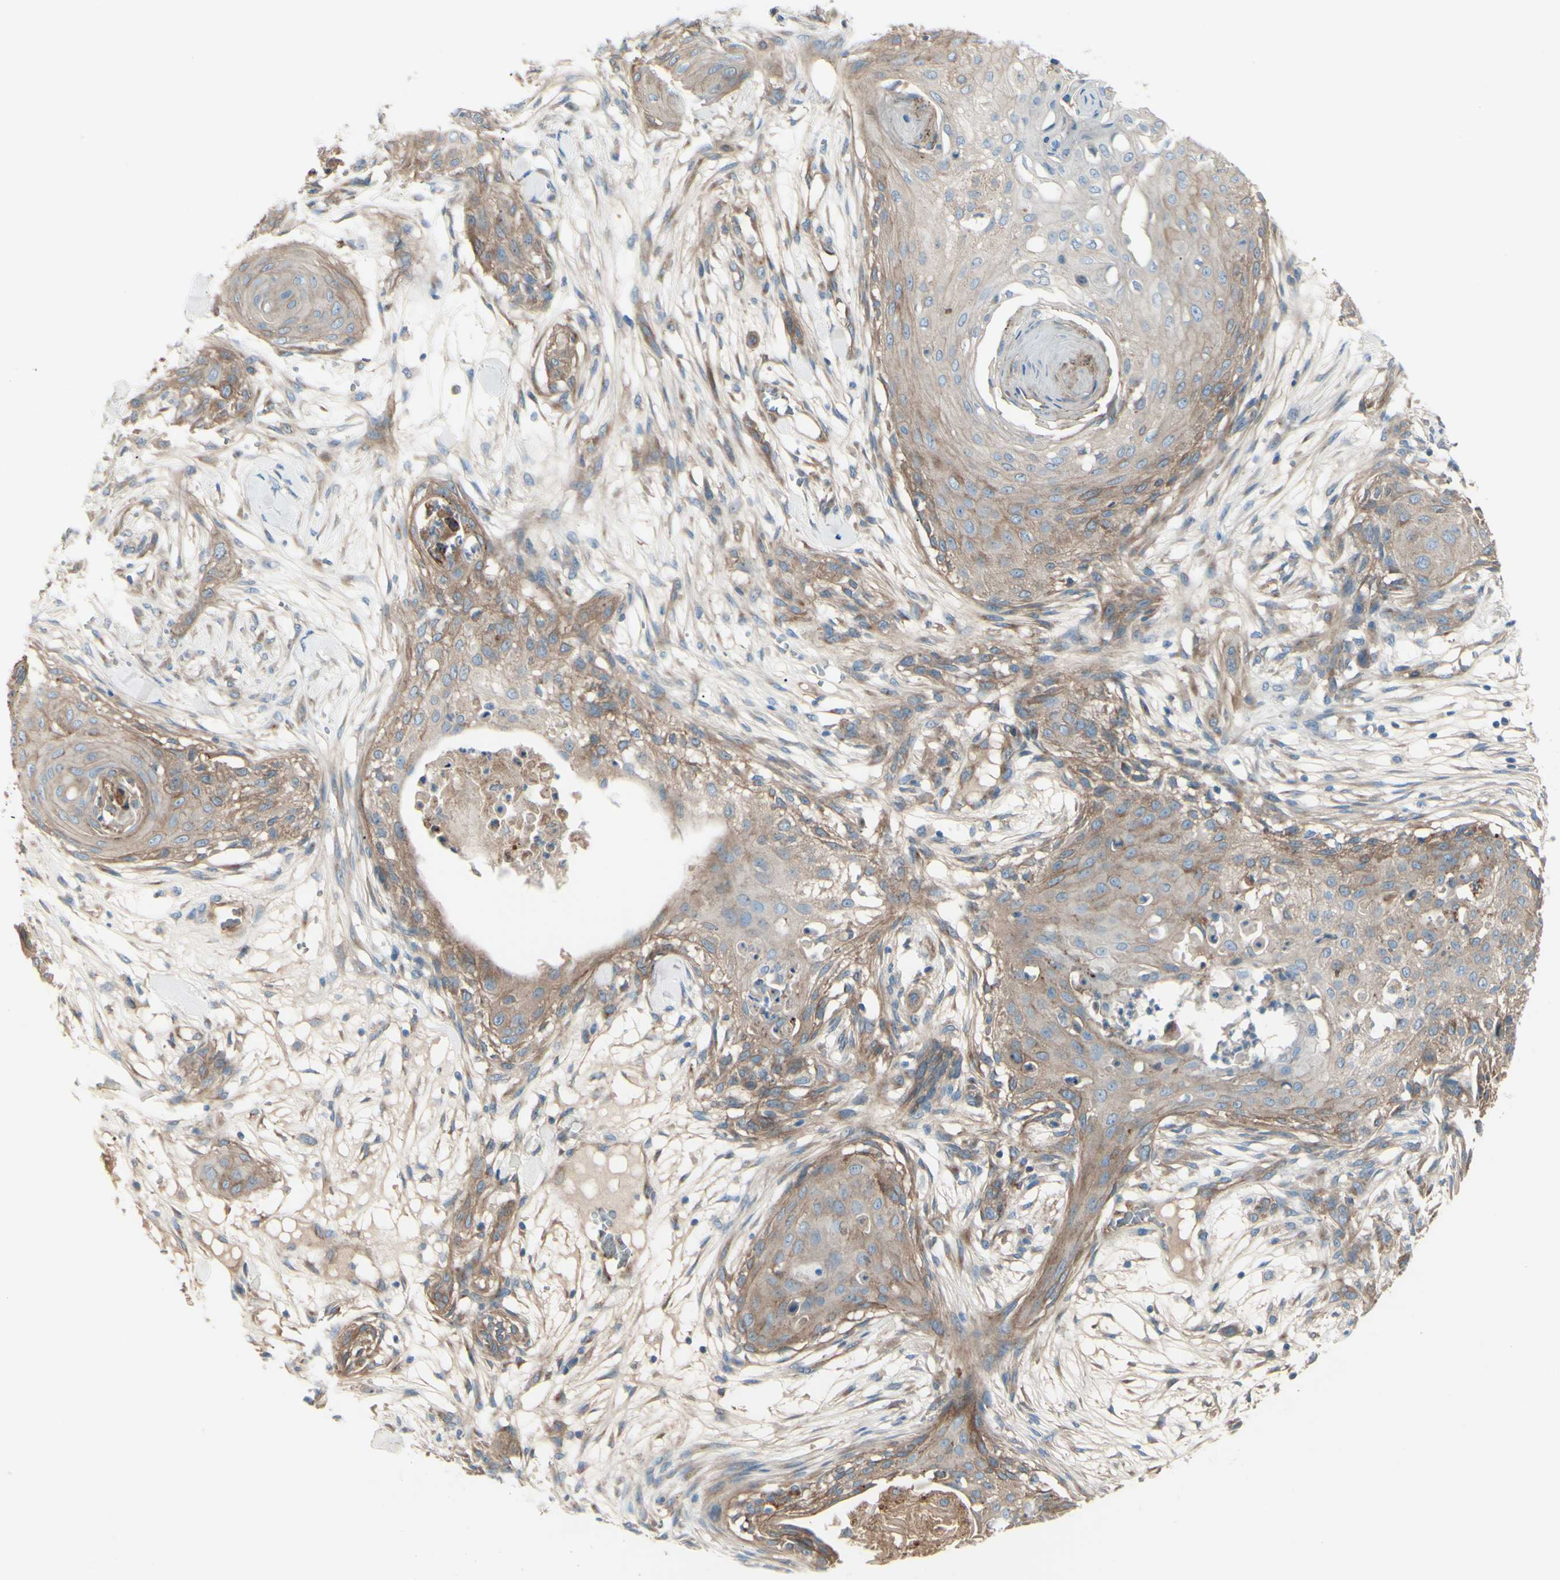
{"staining": {"intensity": "weak", "quantity": ">75%", "location": "cytoplasmic/membranous"}, "tissue": "skin cancer", "cell_type": "Tumor cells", "image_type": "cancer", "snomed": [{"axis": "morphology", "description": "Squamous cell carcinoma, NOS"}, {"axis": "topography", "description": "Skin"}], "caption": "Immunohistochemistry (IHC) photomicrograph of human squamous cell carcinoma (skin) stained for a protein (brown), which exhibits low levels of weak cytoplasmic/membranous positivity in about >75% of tumor cells.", "gene": "PCDHGA2", "patient": {"sex": "female", "age": 59}}